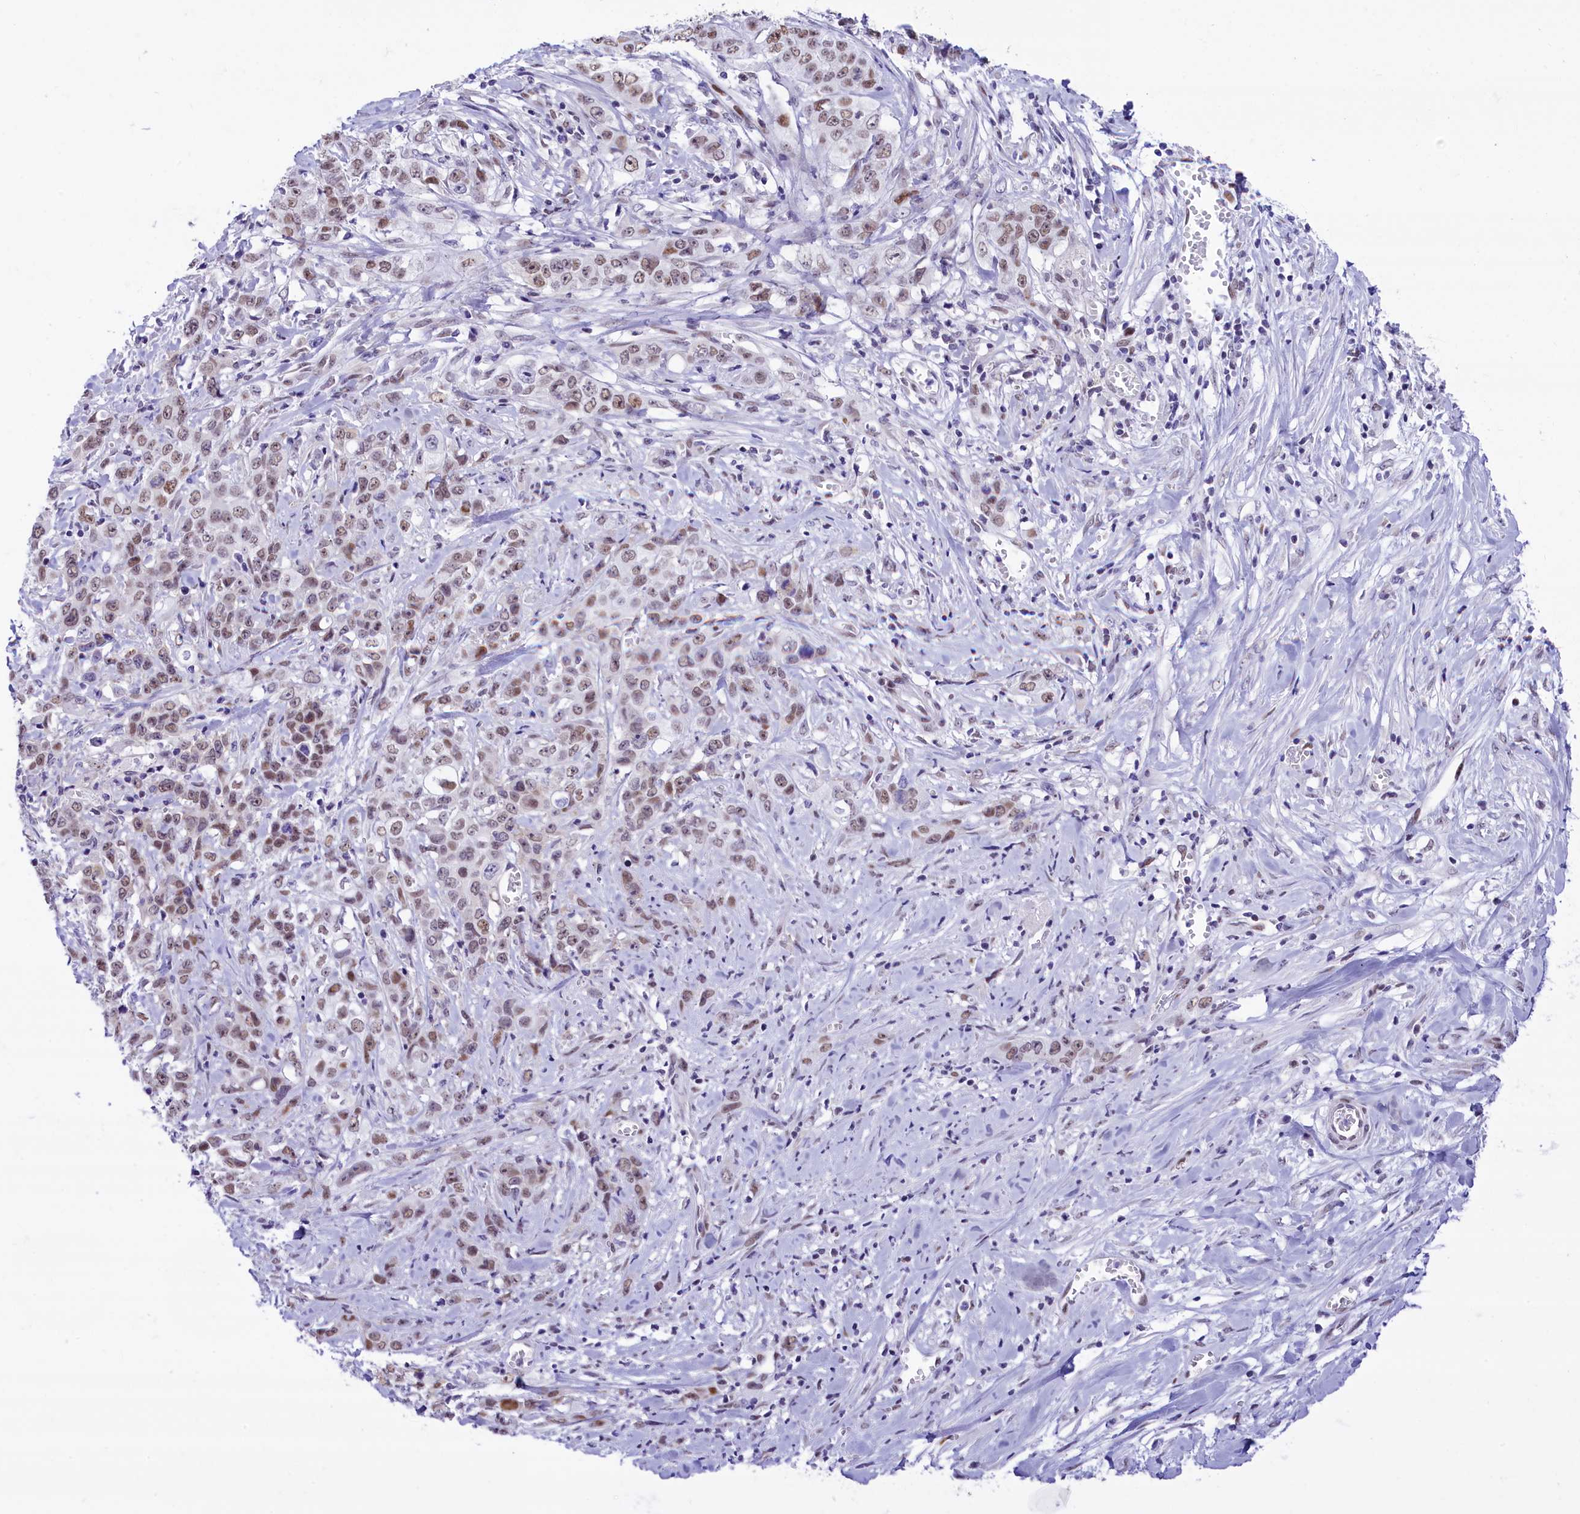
{"staining": {"intensity": "moderate", "quantity": ">75%", "location": "nuclear"}, "tissue": "stomach cancer", "cell_type": "Tumor cells", "image_type": "cancer", "snomed": [{"axis": "morphology", "description": "Adenocarcinoma, NOS"}, {"axis": "topography", "description": "Stomach, upper"}], "caption": "Protein staining of stomach cancer (adenocarcinoma) tissue demonstrates moderate nuclear positivity in about >75% of tumor cells. (DAB IHC, brown staining for protein, blue staining for nuclei).", "gene": "RPS6KB1", "patient": {"sex": "male", "age": 62}}